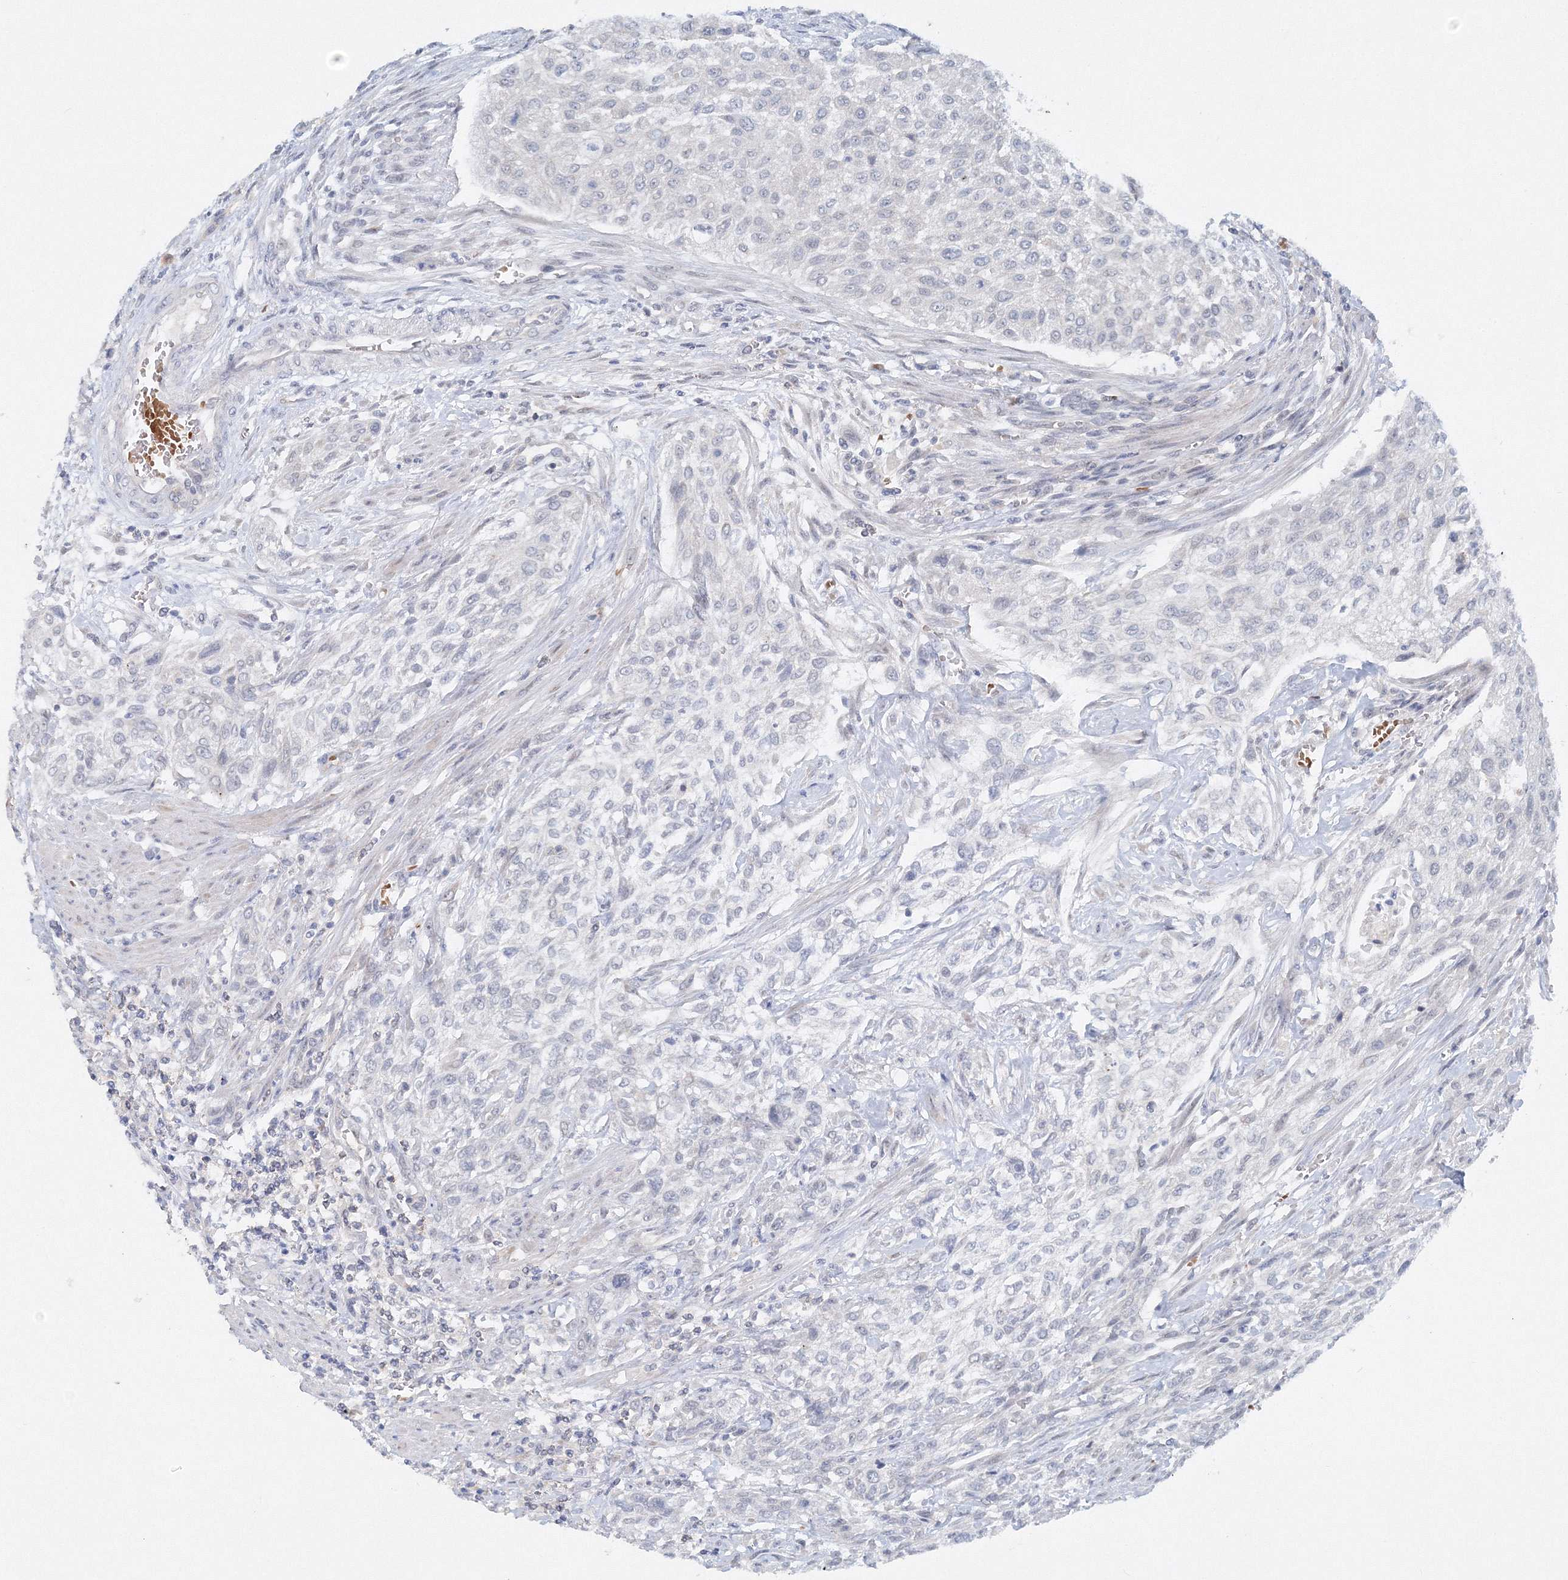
{"staining": {"intensity": "negative", "quantity": "none", "location": "none"}, "tissue": "urothelial cancer", "cell_type": "Tumor cells", "image_type": "cancer", "snomed": [{"axis": "morphology", "description": "Urothelial carcinoma, High grade"}, {"axis": "topography", "description": "Urinary bladder"}], "caption": "Immunohistochemistry (IHC) histopathology image of urothelial carcinoma (high-grade) stained for a protein (brown), which shows no positivity in tumor cells. The staining was performed using DAB to visualize the protein expression in brown, while the nuclei were stained in blue with hematoxylin (Magnification: 20x).", "gene": "SH3BP5", "patient": {"sex": "male", "age": 35}}